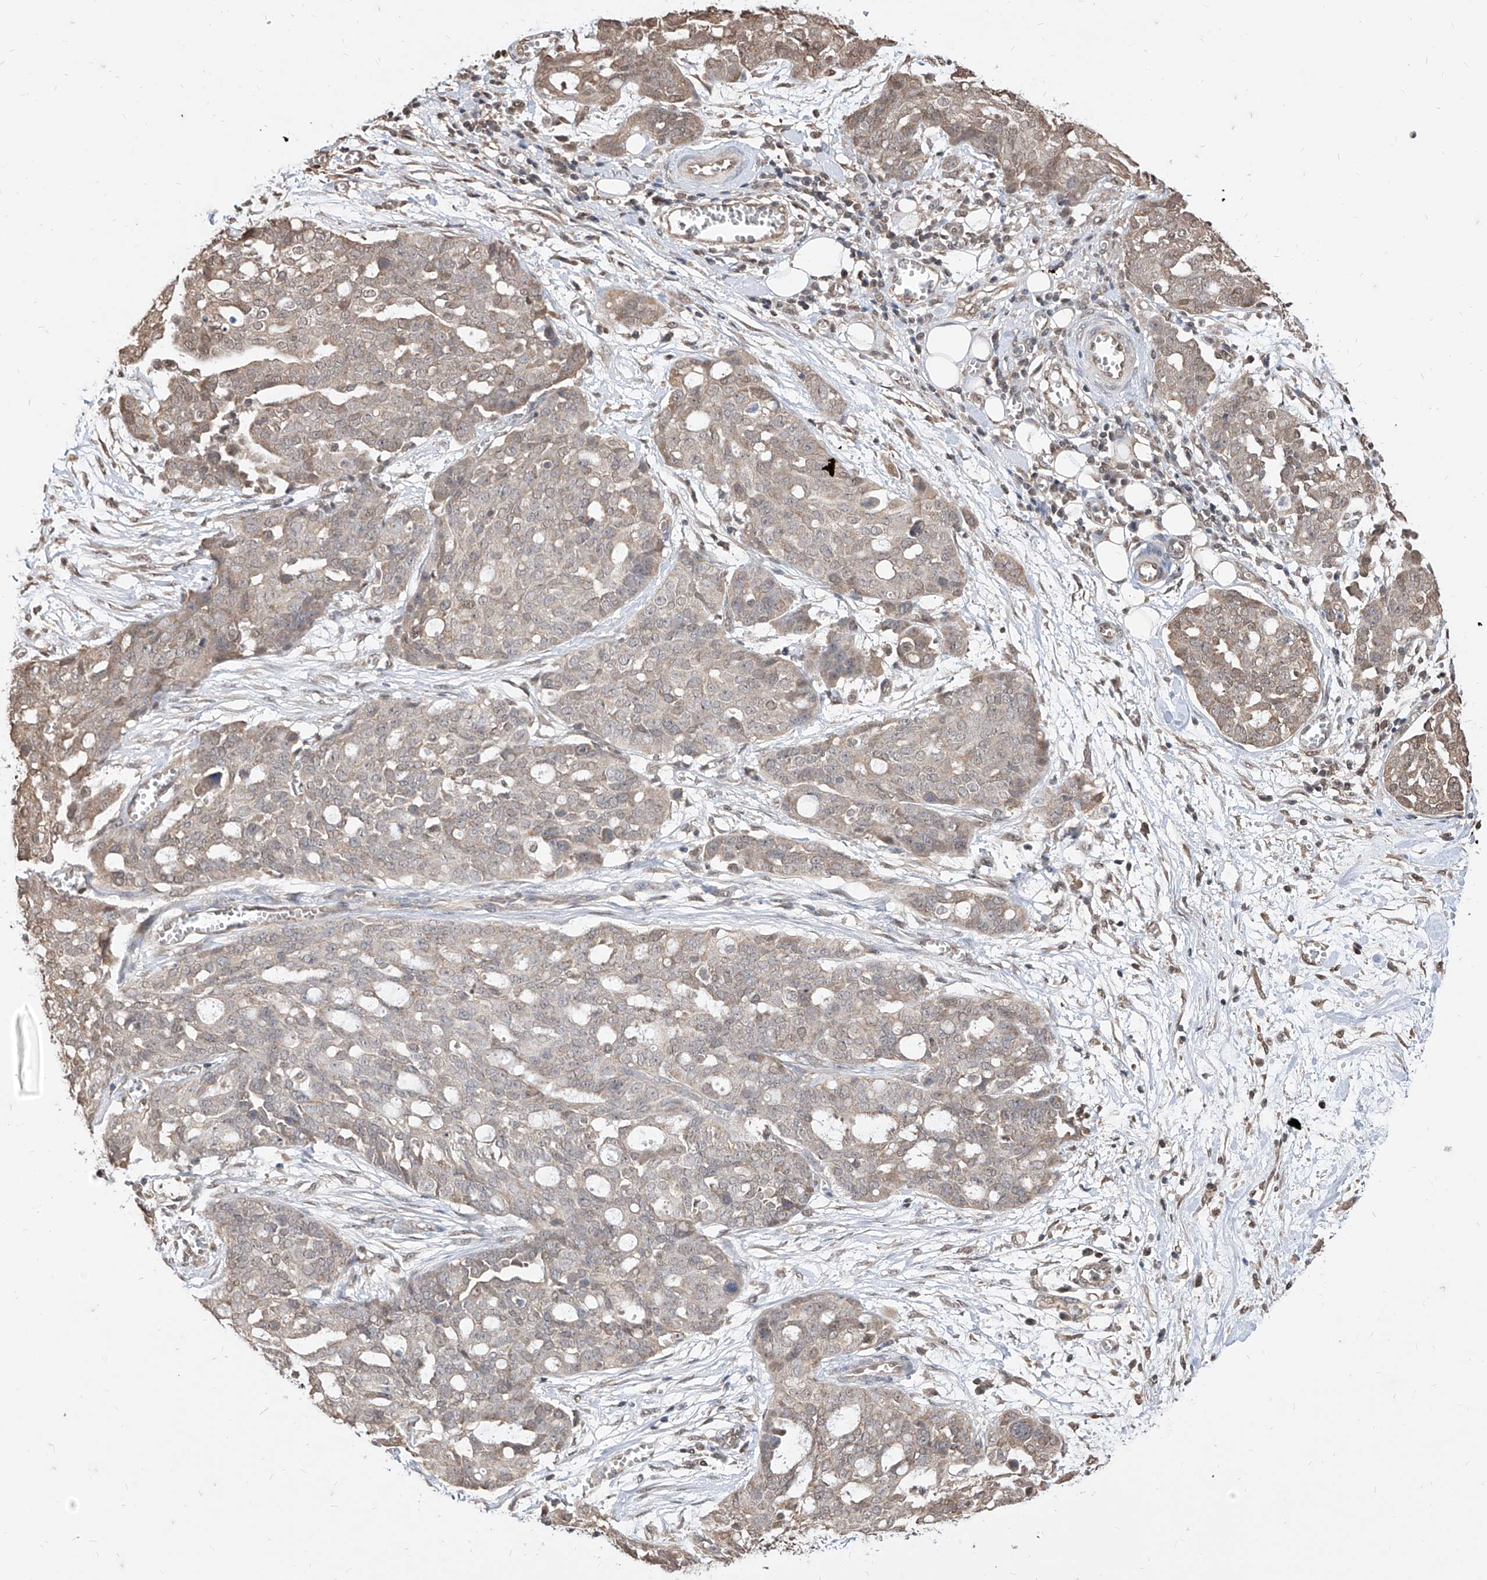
{"staining": {"intensity": "weak", "quantity": "25%-75%", "location": "cytoplasmic/membranous"}, "tissue": "ovarian cancer", "cell_type": "Tumor cells", "image_type": "cancer", "snomed": [{"axis": "morphology", "description": "Cystadenocarcinoma, serous, NOS"}, {"axis": "topography", "description": "Soft tissue"}, {"axis": "topography", "description": "Ovary"}], "caption": "Tumor cells reveal low levels of weak cytoplasmic/membranous positivity in approximately 25%-75% of cells in human ovarian cancer.", "gene": "C8orf82", "patient": {"sex": "female", "age": 57}}